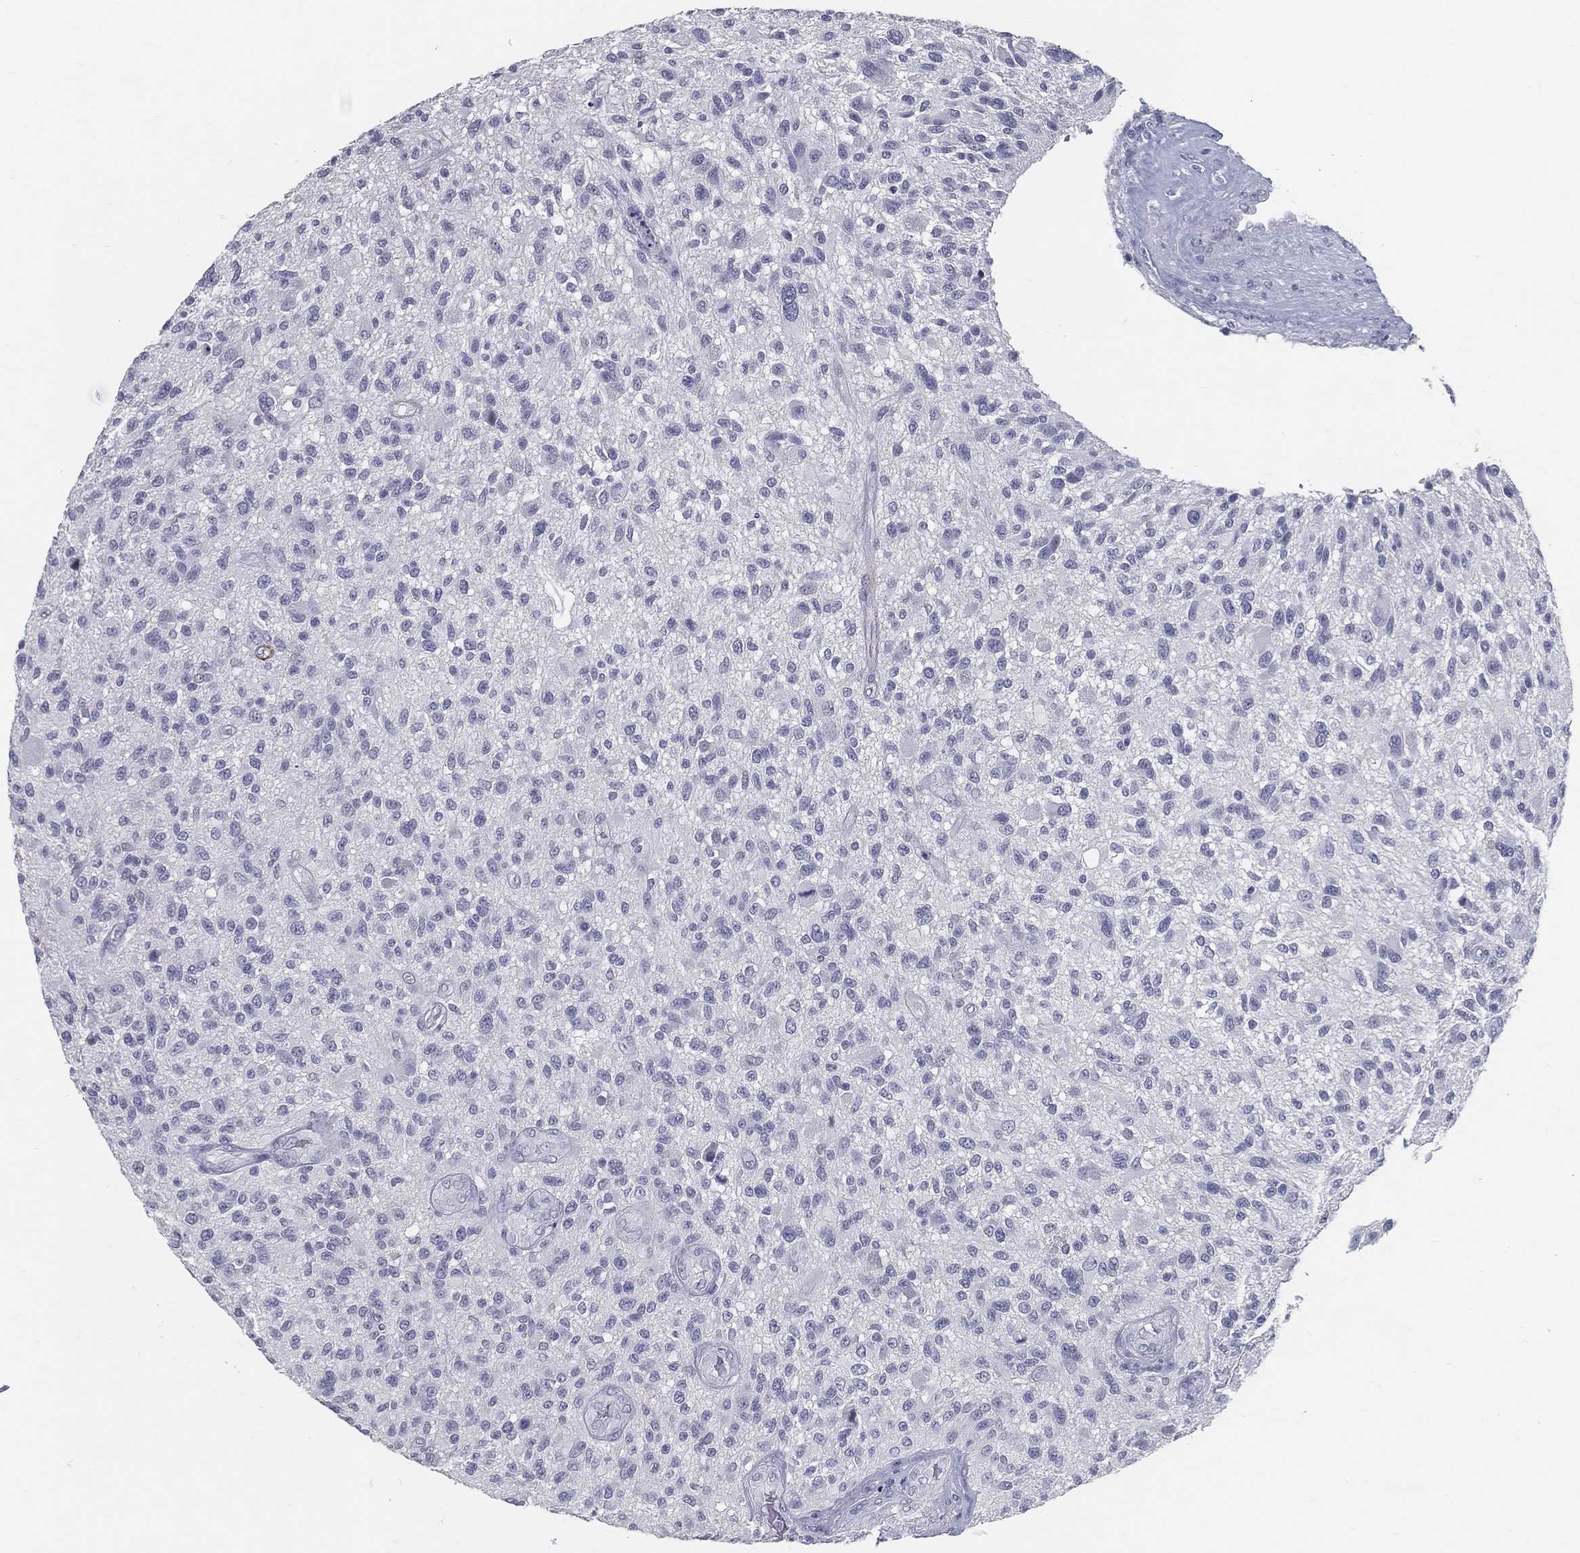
{"staining": {"intensity": "negative", "quantity": "none", "location": "none"}, "tissue": "glioma", "cell_type": "Tumor cells", "image_type": "cancer", "snomed": [{"axis": "morphology", "description": "Glioma, malignant, High grade"}, {"axis": "topography", "description": "Brain"}], "caption": "Immunohistochemistry histopathology image of neoplastic tissue: glioma stained with DAB (3,3'-diaminobenzidine) exhibits no significant protein staining in tumor cells.", "gene": "ACE2", "patient": {"sex": "male", "age": 47}}